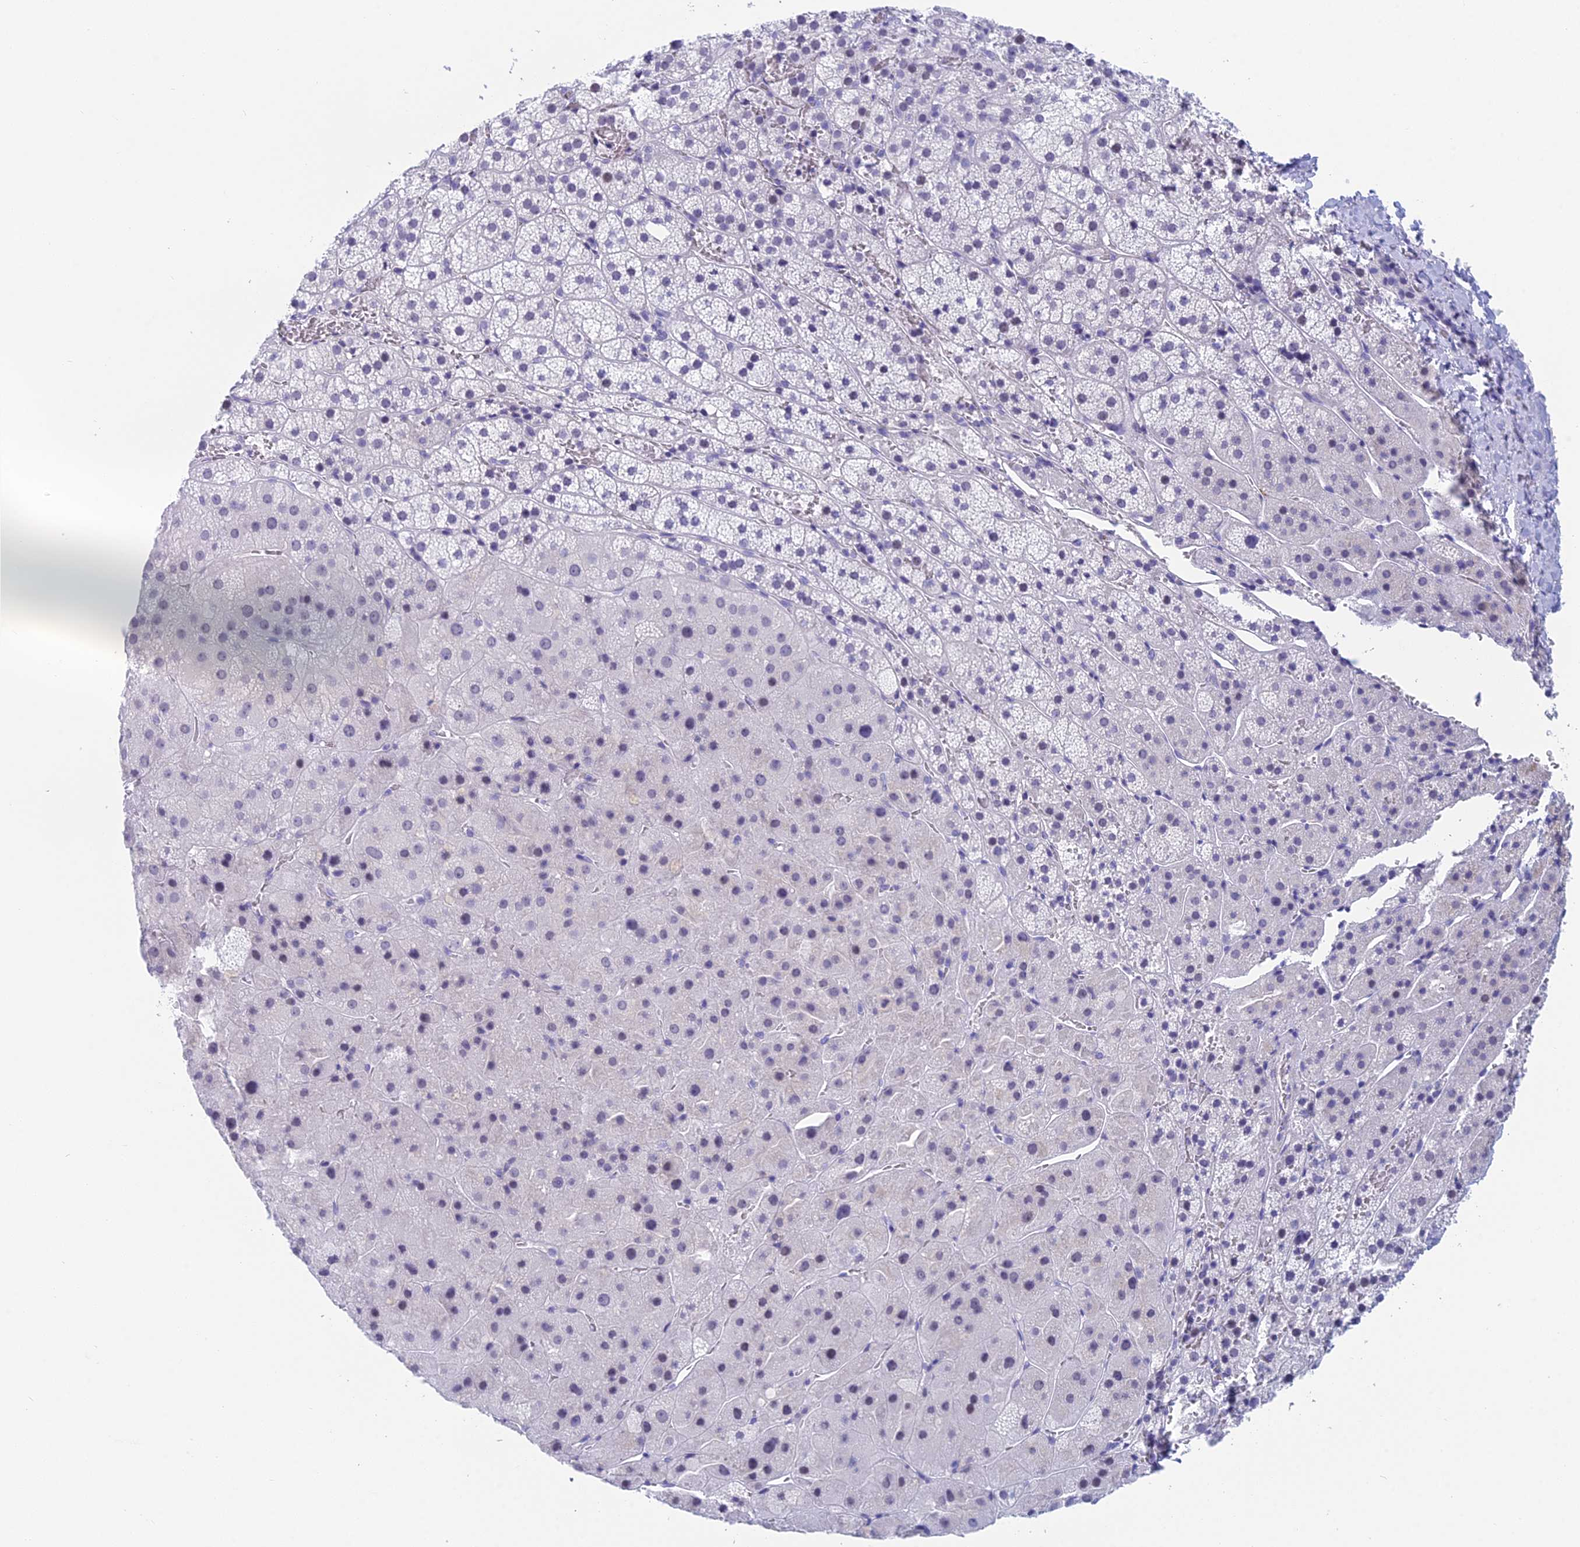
{"staining": {"intensity": "negative", "quantity": "none", "location": "none"}, "tissue": "adrenal gland", "cell_type": "Glandular cells", "image_type": "normal", "snomed": [{"axis": "morphology", "description": "Normal tissue, NOS"}, {"axis": "topography", "description": "Adrenal gland"}], "caption": "This is an immunohistochemistry (IHC) micrograph of benign adrenal gland. There is no expression in glandular cells.", "gene": "TMEM161B", "patient": {"sex": "female", "age": 44}}